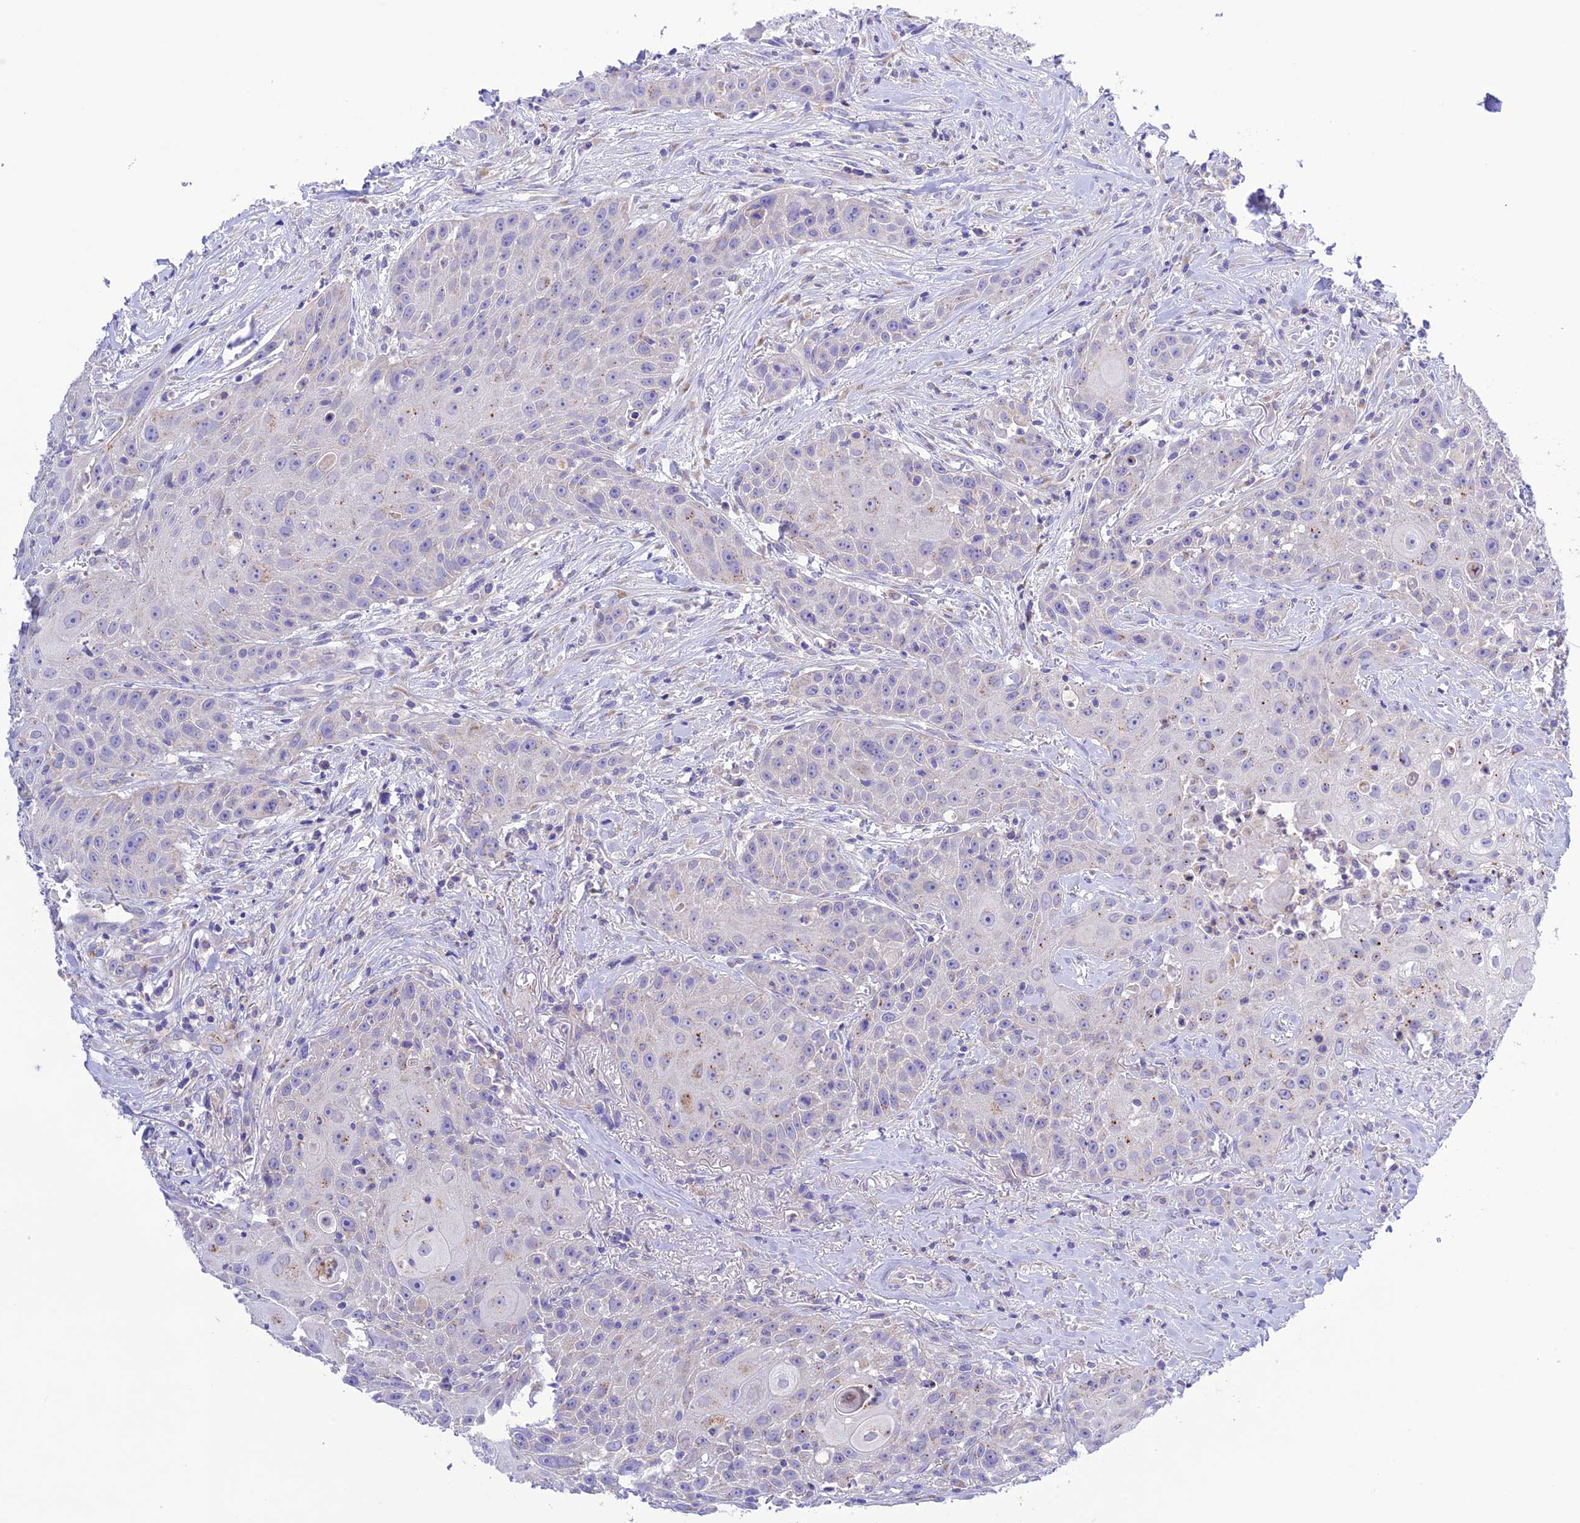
{"staining": {"intensity": "negative", "quantity": "none", "location": "none"}, "tissue": "head and neck cancer", "cell_type": "Tumor cells", "image_type": "cancer", "snomed": [{"axis": "morphology", "description": "Squamous cell carcinoma, NOS"}, {"axis": "topography", "description": "Oral tissue"}, {"axis": "topography", "description": "Head-Neck"}], "caption": "The histopathology image exhibits no staining of tumor cells in squamous cell carcinoma (head and neck). The staining was performed using DAB (3,3'-diaminobenzidine) to visualize the protein expression in brown, while the nuclei were stained in blue with hematoxylin (Magnification: 20x).", "gene": "CHSY3", "patient": {"sex": "female", "age": 82}}